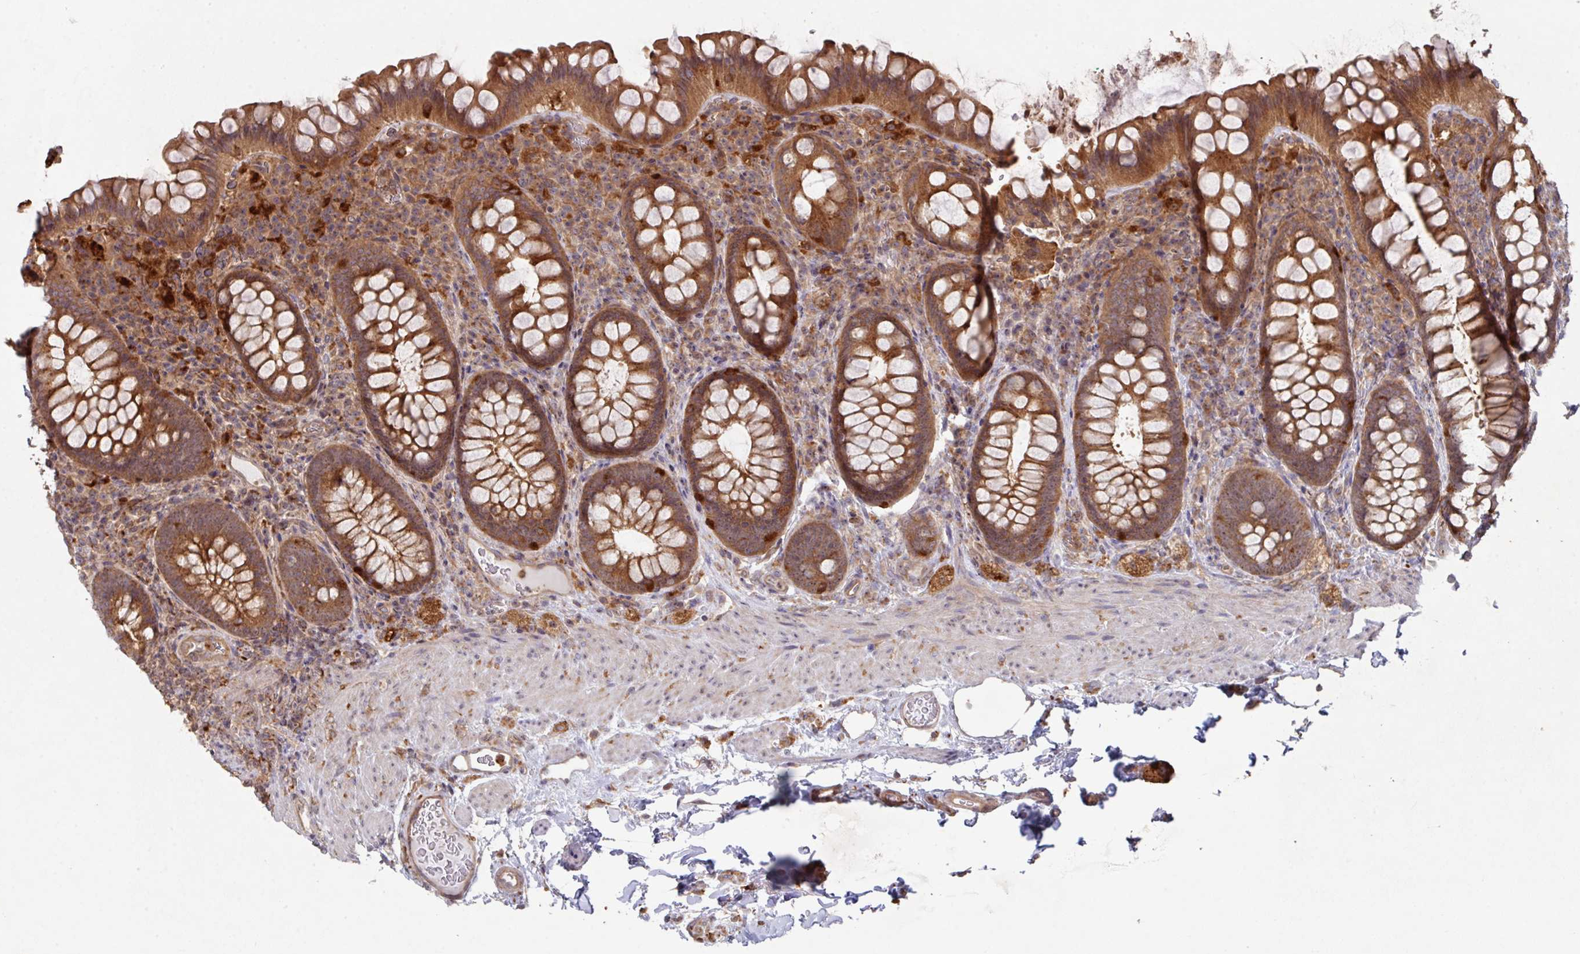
{"staining": {"intensity": "moderate", "quantity": ">75%", "location": "cytoplasmic/membranous"}, "tissue": "rectum", "cell_type": "Glandular cells", "image_type": "normal", "snomed": [{"axis": "morphology", "description": "Normal tissue, NOS"}, {"axis": "topography", "description": "Rectum"}], "caption": "Rectum was stained to show a protein in brown. There is medium levels of moderate cytoplasmic/membranous staining in approximately >75% of glandular cells. (Brightfield microscopy of DAB IHC at high magnification).", "gene": "TRIM14", "patient": {"sex": "female", "age": 69}}